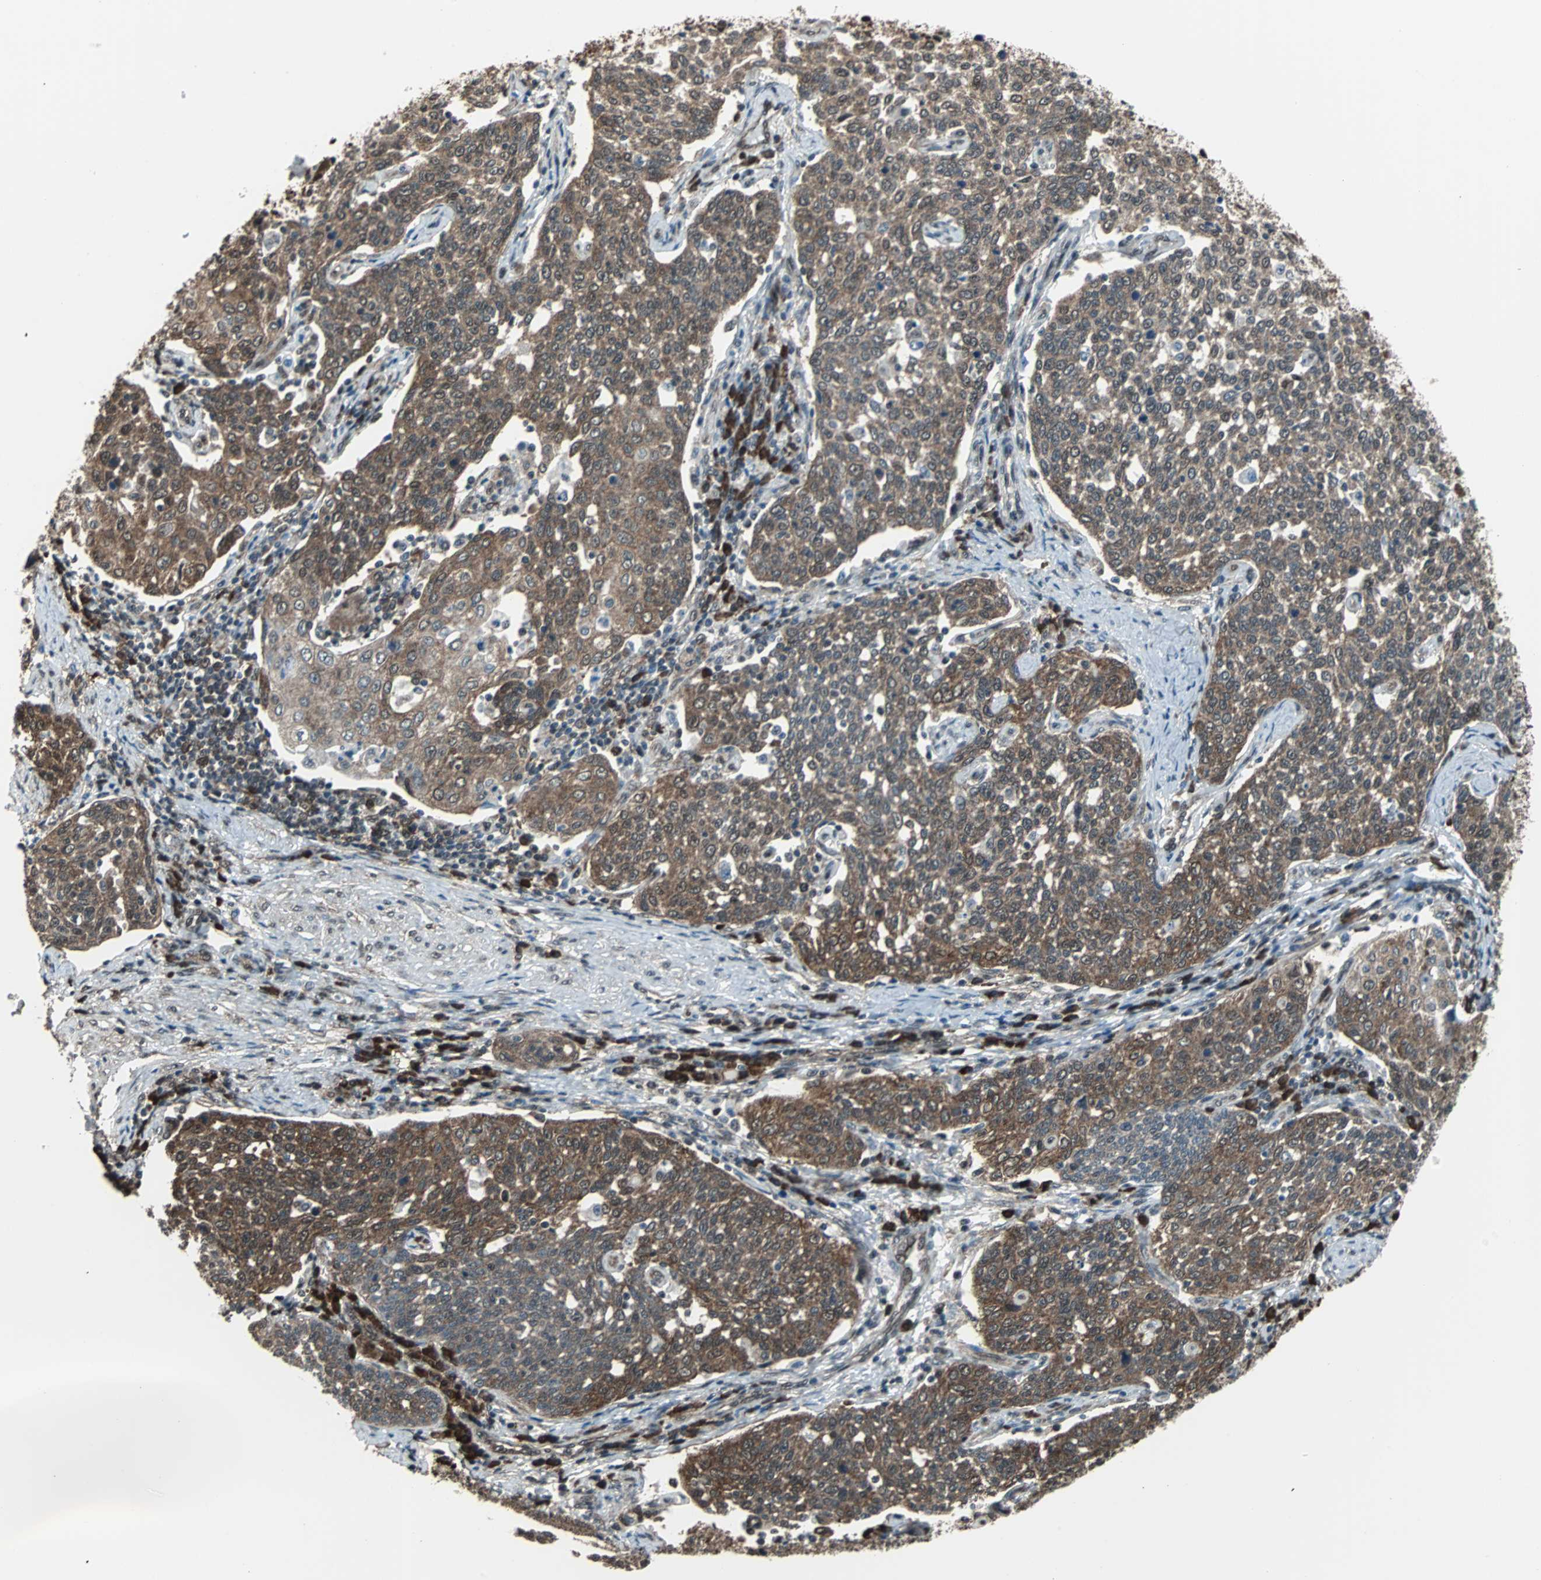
{"staining": {"intensity": "strong", "quantity": ">75%", "location": "cytoplasmic/membranous"}, "tissue": "cervical cancer", "cell_type": "Tumor cells", "image_type": "cancer", "snomed": [{"axis": "morphology", "description": "Squamous cell carcinoma, NOS"}, {"axis": "topography", "description": "Cervix"}], "caption": "Cervical cancer tissue demonstrates strong cytoplasmic/membranous positivity in approximately >75% of tumor cells, visualized by immunohistochemistry. (DAB (3,3'-diaminobenzidine) IHC with brightfield microscopy, high magnification).", "gene": "VCP", "patient": {"sex": "female", "age": 34}}